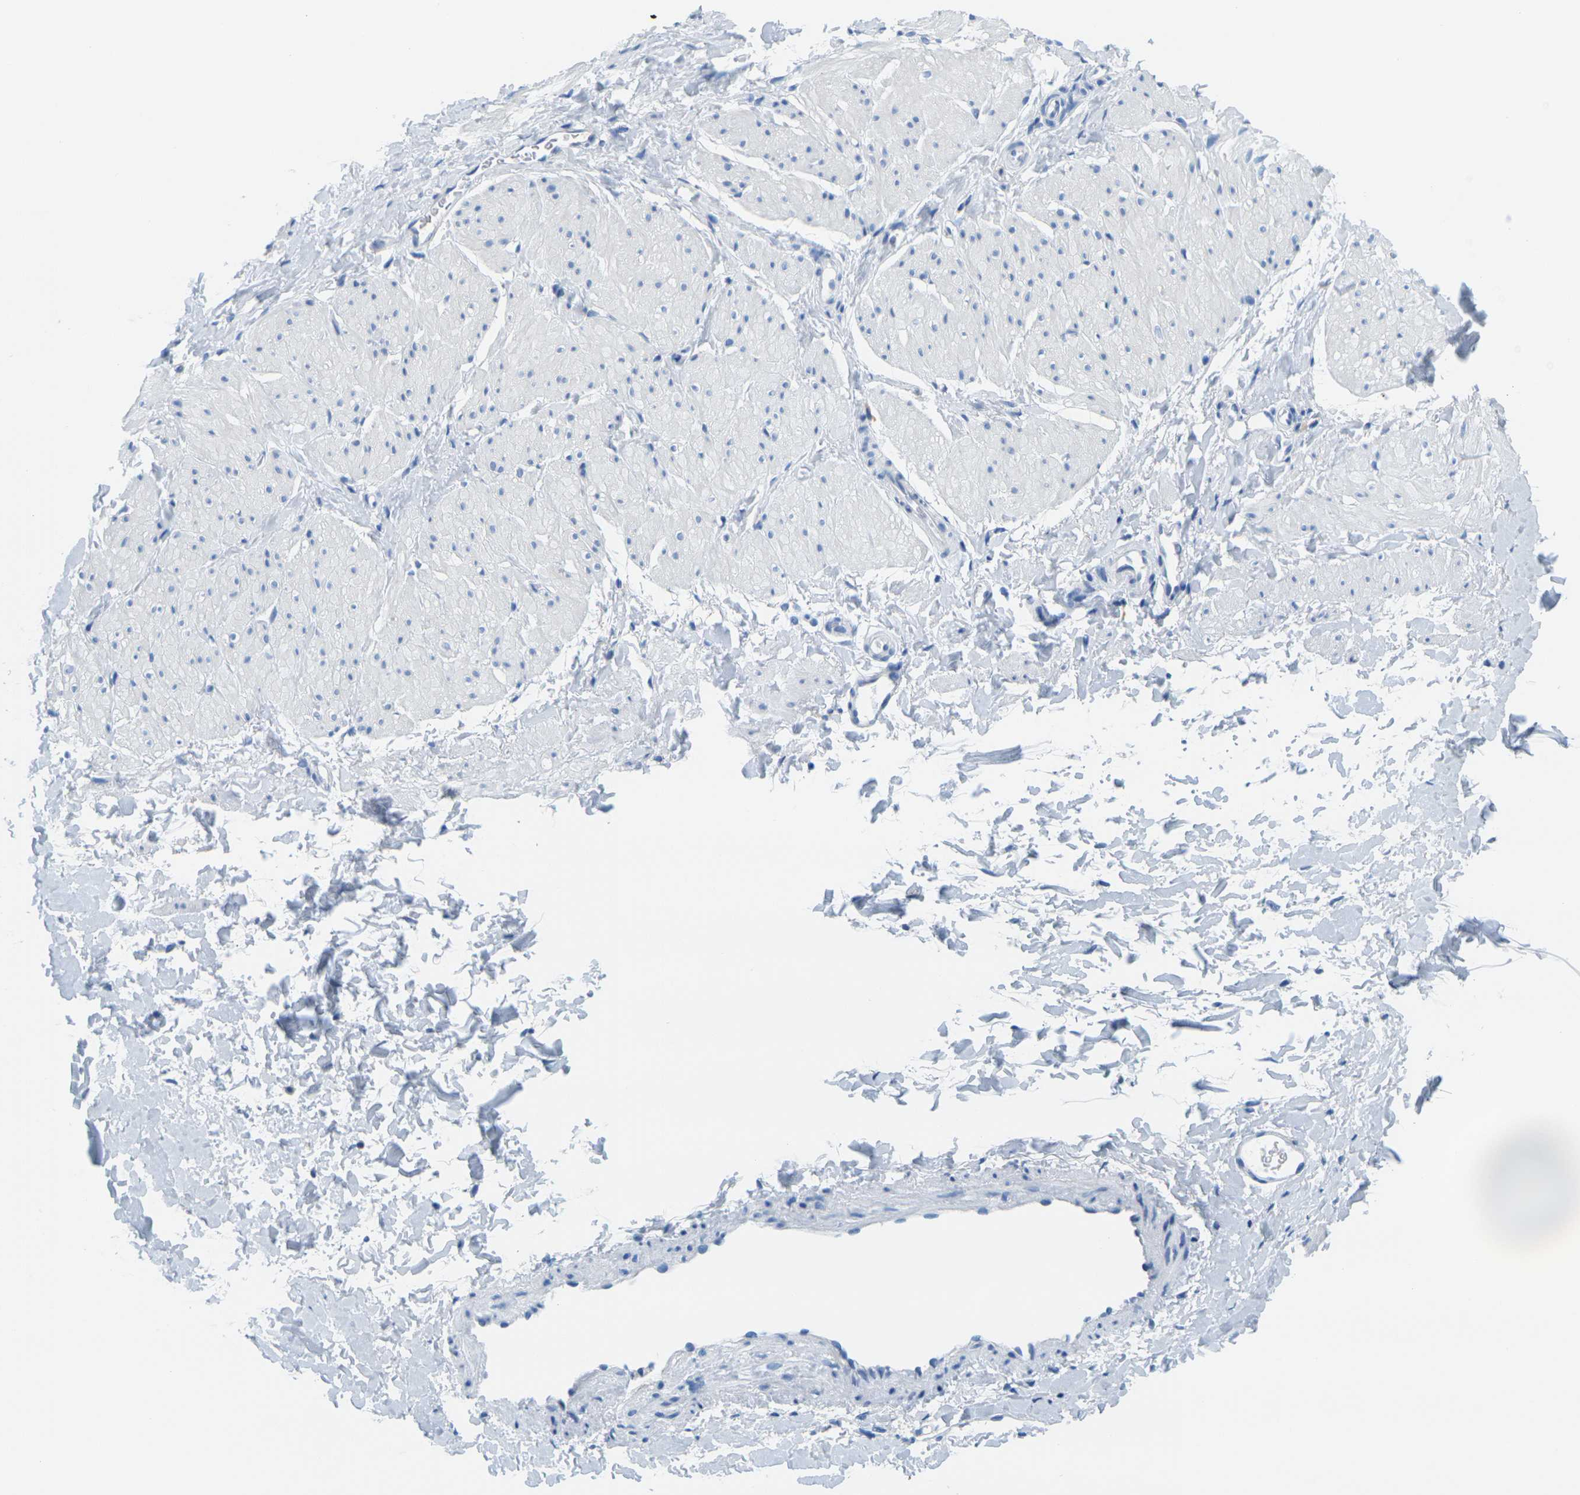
{"staining": {"intensity": "negative", "quantity": "none", "location": "none"}, "tissue": "smooth muscle", "cell_type": "Smooth muscle cells", "image_type": "normal", "snomed": [{"axis": "morphology", "description": "Normal tissue, NOS"}, {"axis": "topography", "description": "Smooth muscle"}], "caption": "Human smooth muscle stained for a protein using immunohistochemistry reveals no positivity in smooth muscle cells.", "gene": "FAM3D", "patient": {"sex": "male", "age": 16}}